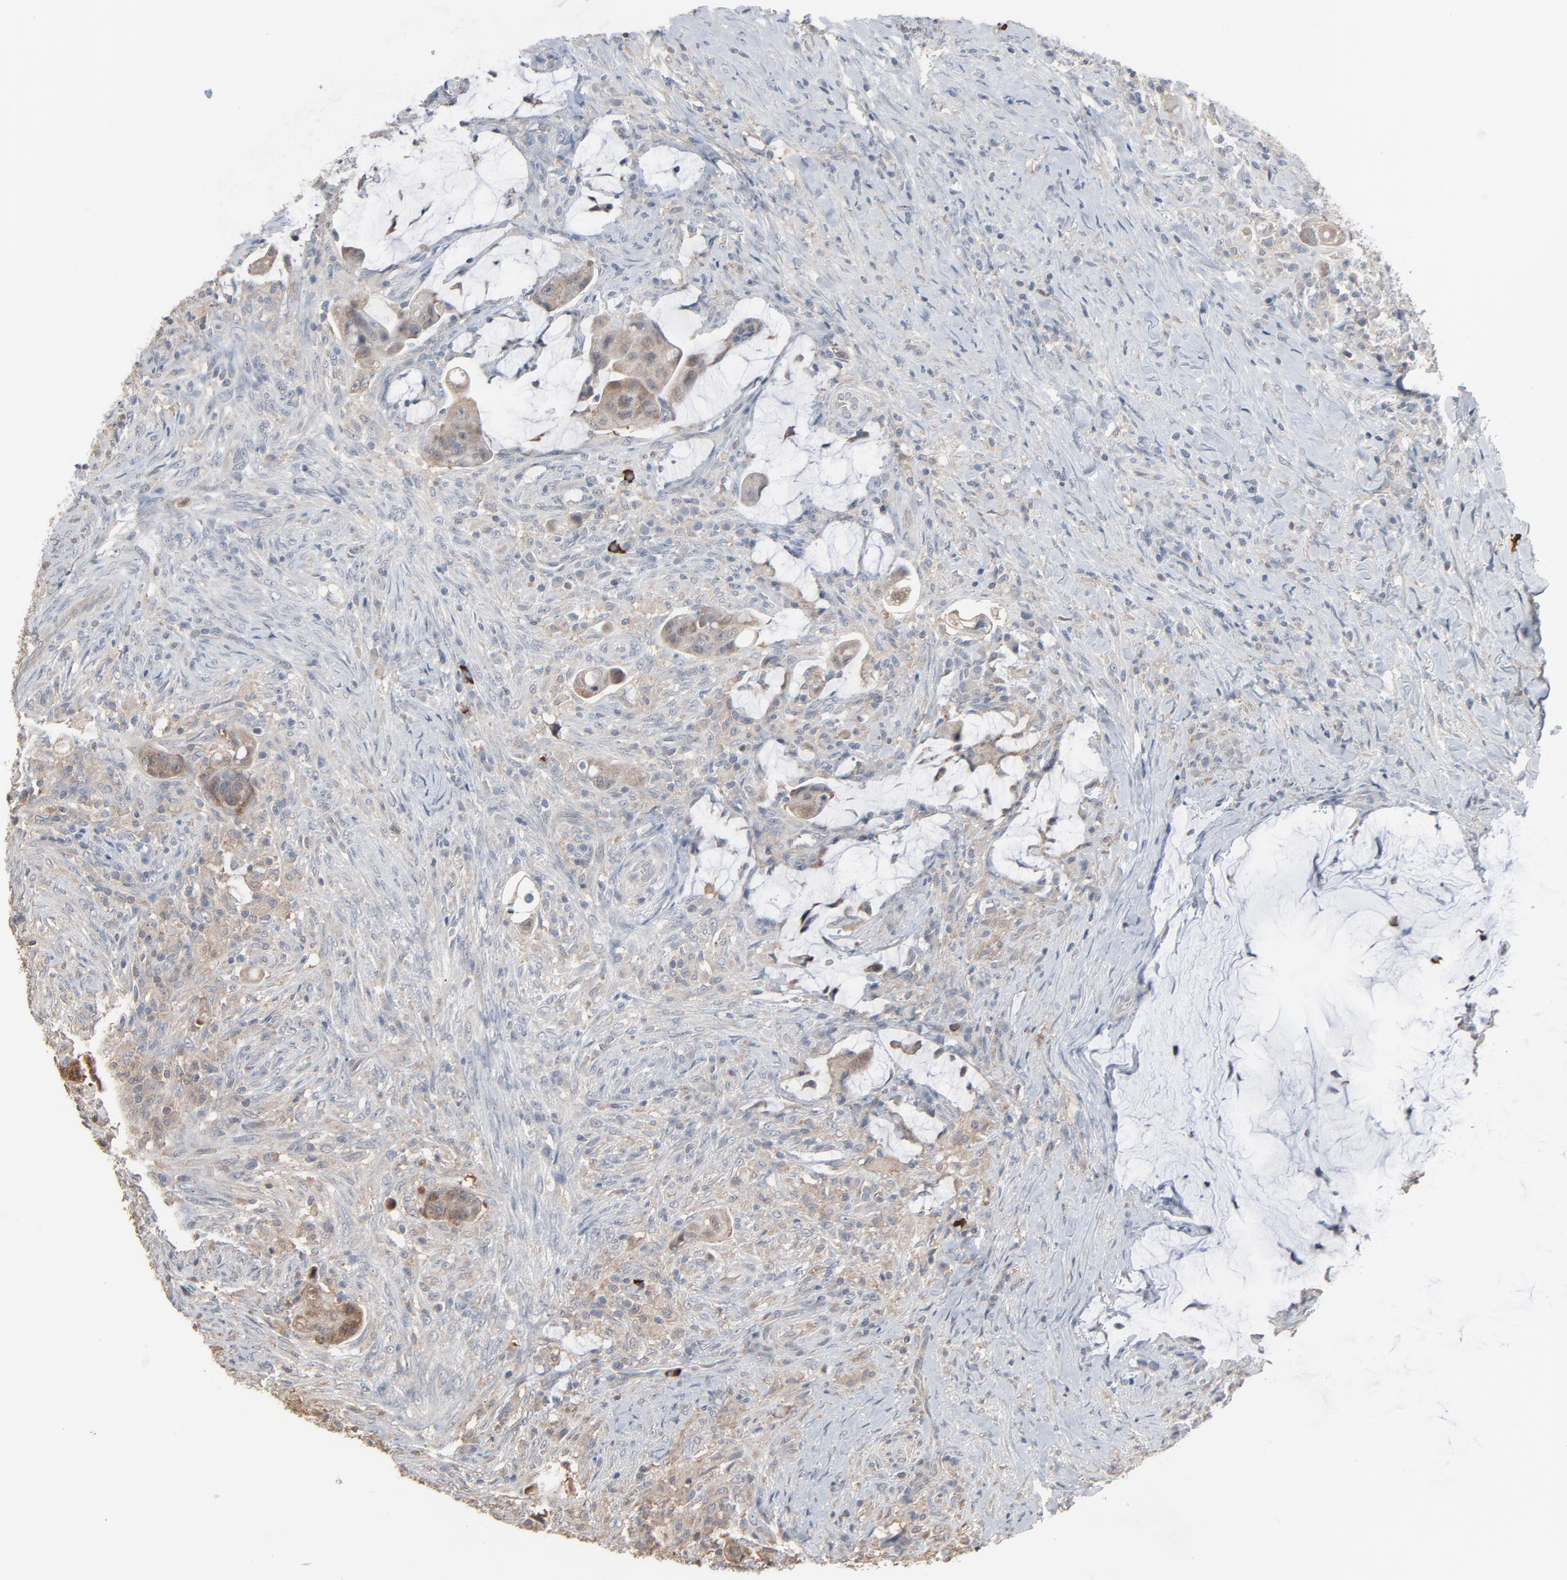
{"staining": {"intensity": "weak", "quantity": ">75%", "location": "cytoplasmic/membranous"}, "tissue": "colorectal cancer", "cell_type": "Tumor cells", "image_type": "cancer", "snomed": [{"axis": "morphology", "description": "Adenocarcinoma, NOS"}, {"axis": "topography", "description": "Rectum"}], "caption": "Immunohistochemical staining of human adenocarcinoma (colorectal) shows low levels of weak cytoplasmic/membranous protein staining in approximately >75% of tumor cells. The protein of interest is stained brown, and the nuclei are stained in blue (DAB IHC with brightfield microscopy, high magnification).", "gene": "CCT5", "patient": {"sex": "female", "age": 71}}